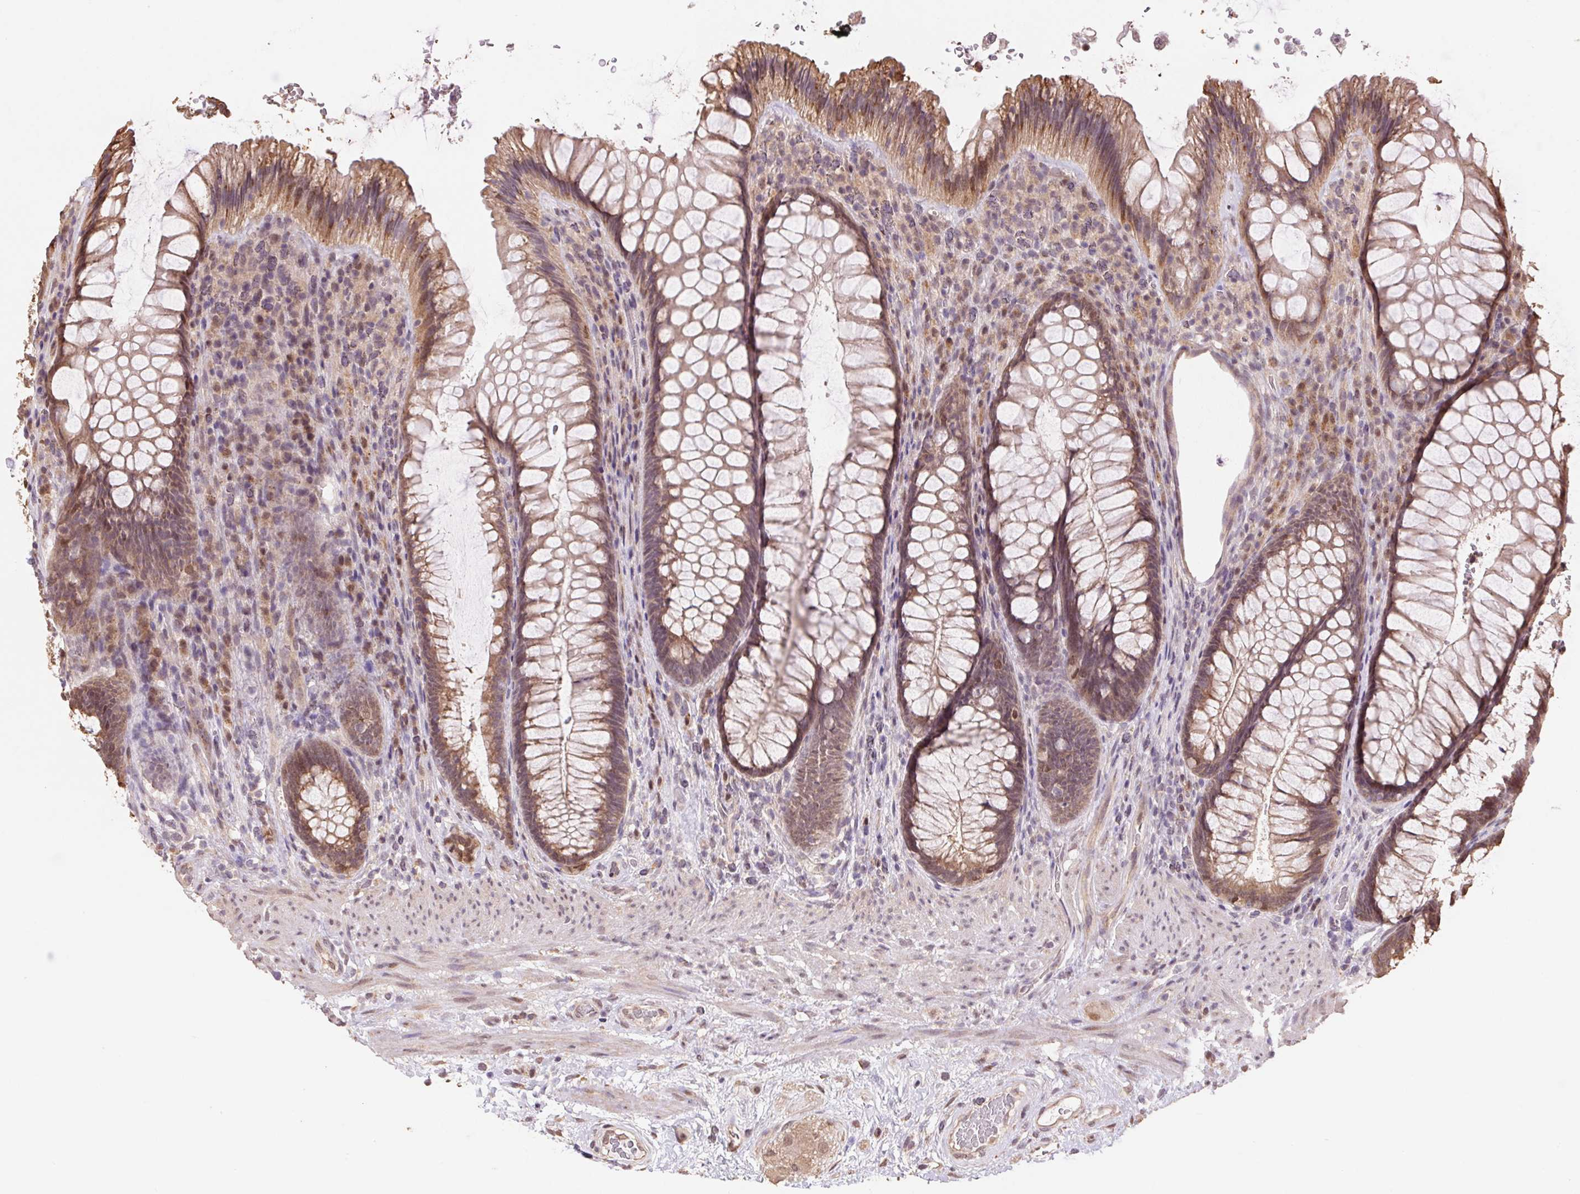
{"staining": {"intensity": "moderate", "quantity": ">75%", "location": "cytoplasmic/membranous,nuclear"}, "tissue": "rectum", "cell_type": "Glandular cells", "image_type": "normal", "snomed": [{"axis": "morphology", "description": "Normal tissue, NOS"}, {"axis": "topography", "description": "Smooth muscle"}, {"axis": "topography", "description": "Rectum"}], "caption": "IHC photomicrograph of normal human rectum stained for a protein (brown), which displays medium levels of moderate cytoplasmic/membranous,nuclear expression in about >75% of glandular cells.", "gene": "CUTA", "patient": {"sex": "male", "age": 53}}